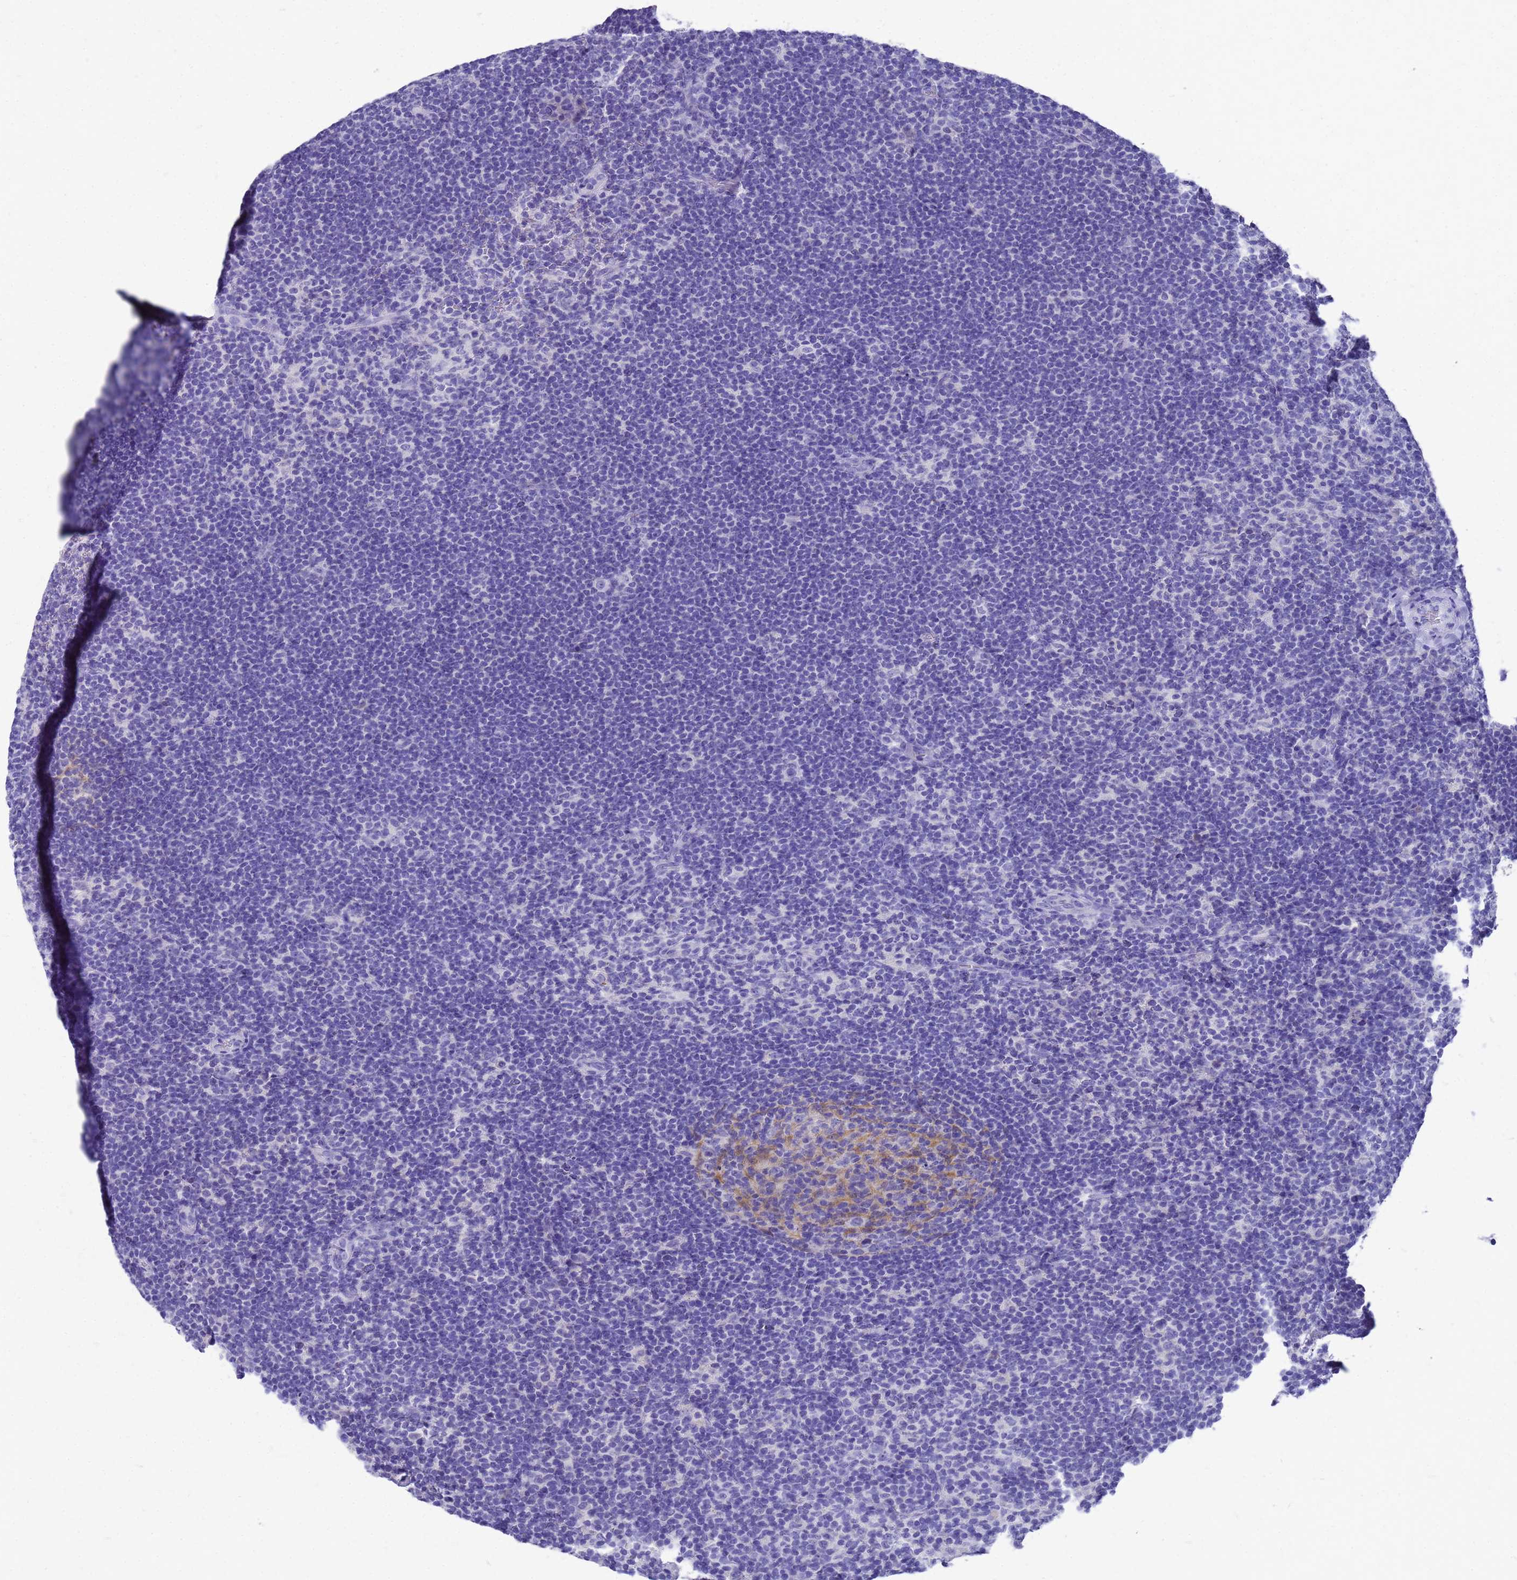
{"staining": {"intensity": "negative", "quantity": "none", "location": "none"}, "tissue": "lymphoma", "cell_type": "Tumor cells", "image_type": "cancer", "snomed": [{"axis": "morphology", "description": "Hodgkin's disease, NOS"}, {"axis": "topography", "description": "Lymph node"}], "caption": "An immunohistochemistry micrograph of Hodgkin's disease is shown. There is no staining in tumor cells of Hodgkin's disease.", "gene": "MS4A13", "patient": {"sex": "female", "age": 57}}